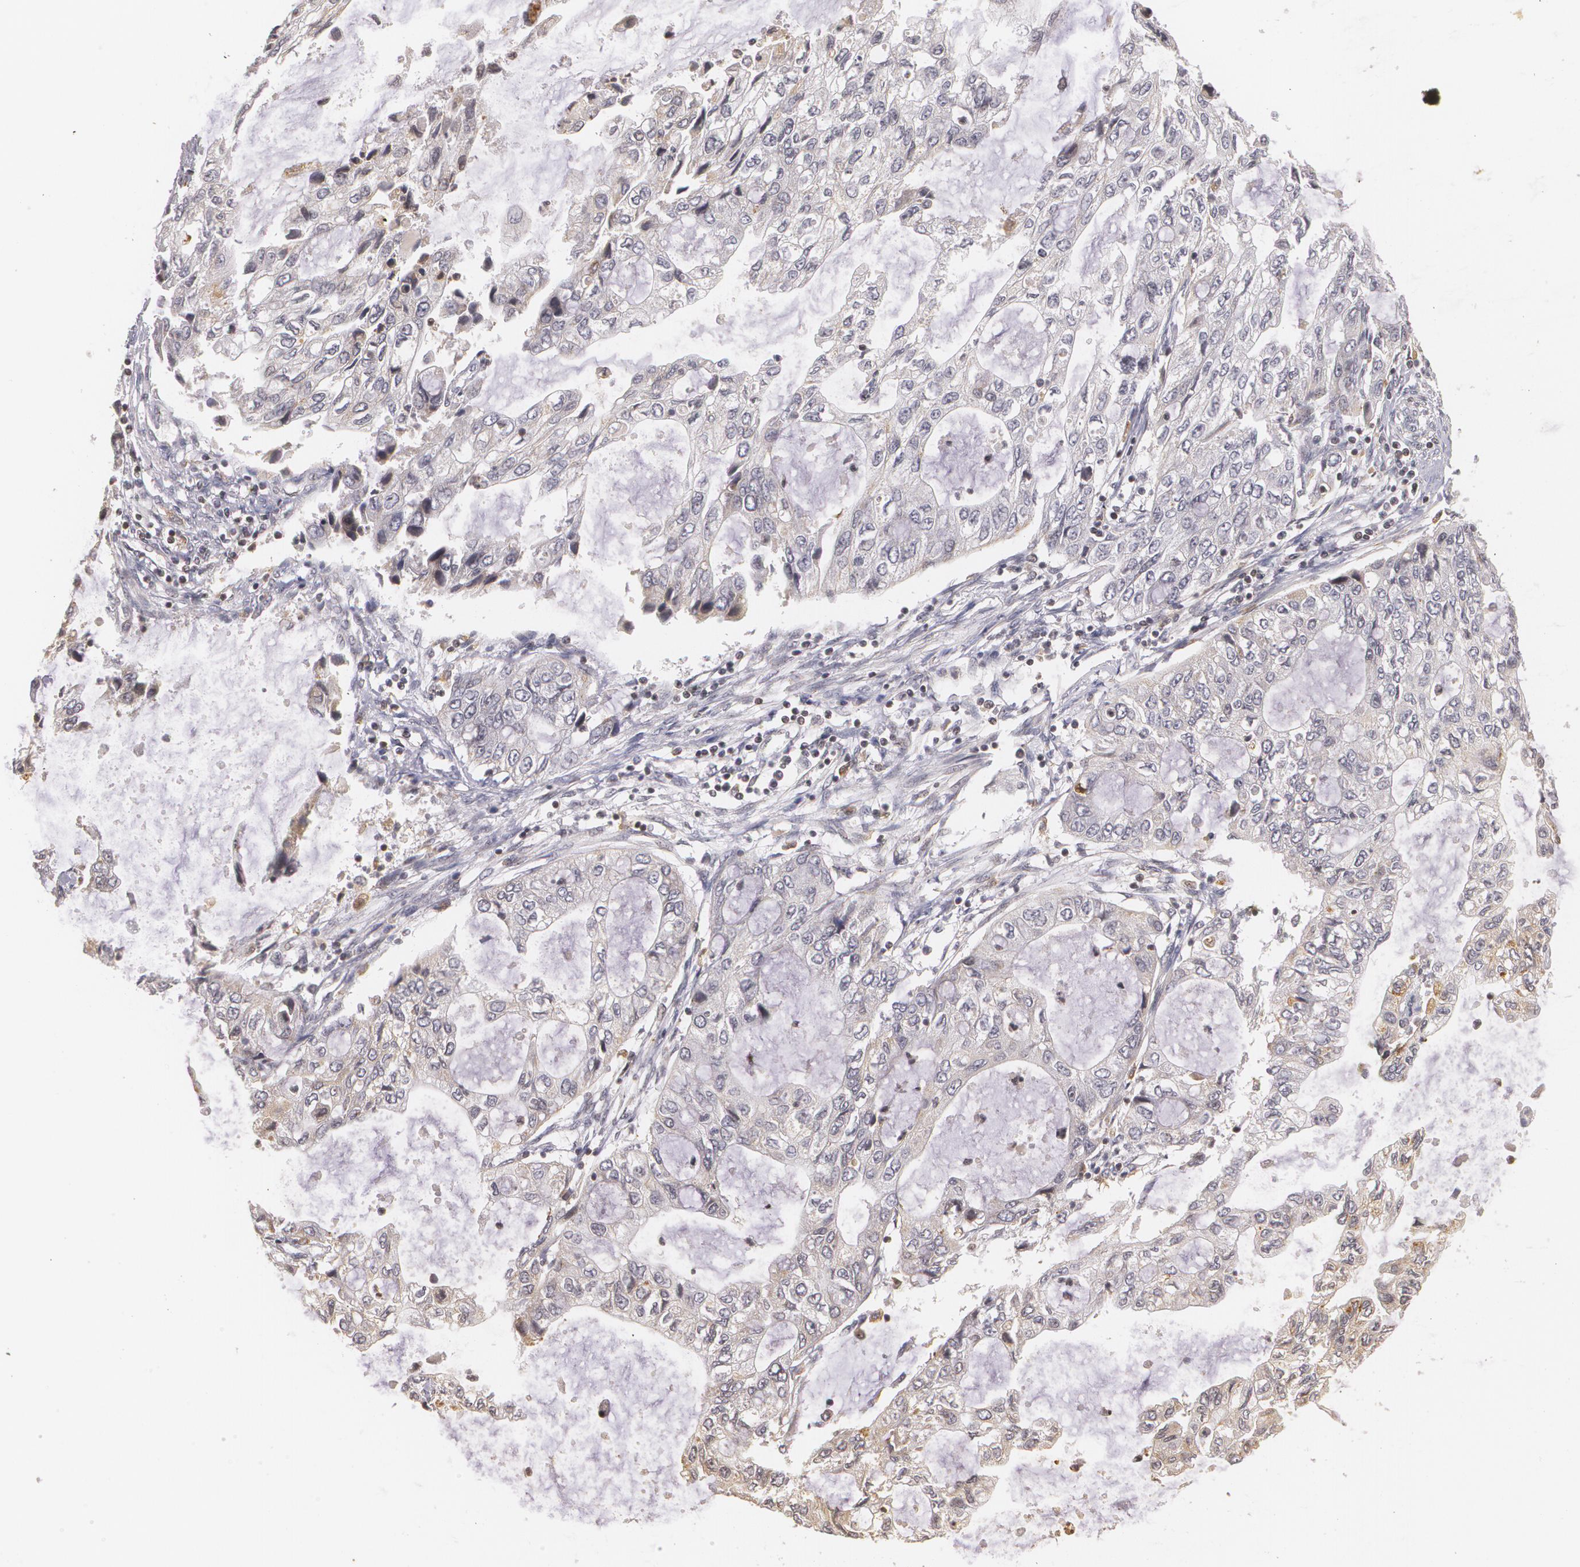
{"staining": {"intensity": "weak", "quantity": "<25%", "location": "cytoplasmic/membranous"}, "tissue": "stomach cancer", "cell_type": "Tumor cells", "image_type": "cancer", "snomed": [{"axis": "morphology", "description": "Adenocarcinoma, NOS"}, {"axis": "topography", "description": "Stomach, upper"}], "caption": "This is an IHC micrograph of adenocarcinoma (stomach). There is no staining in tumor cells.", "gene": "VAV3", "patient": {"sex": "female", "age": 52}}